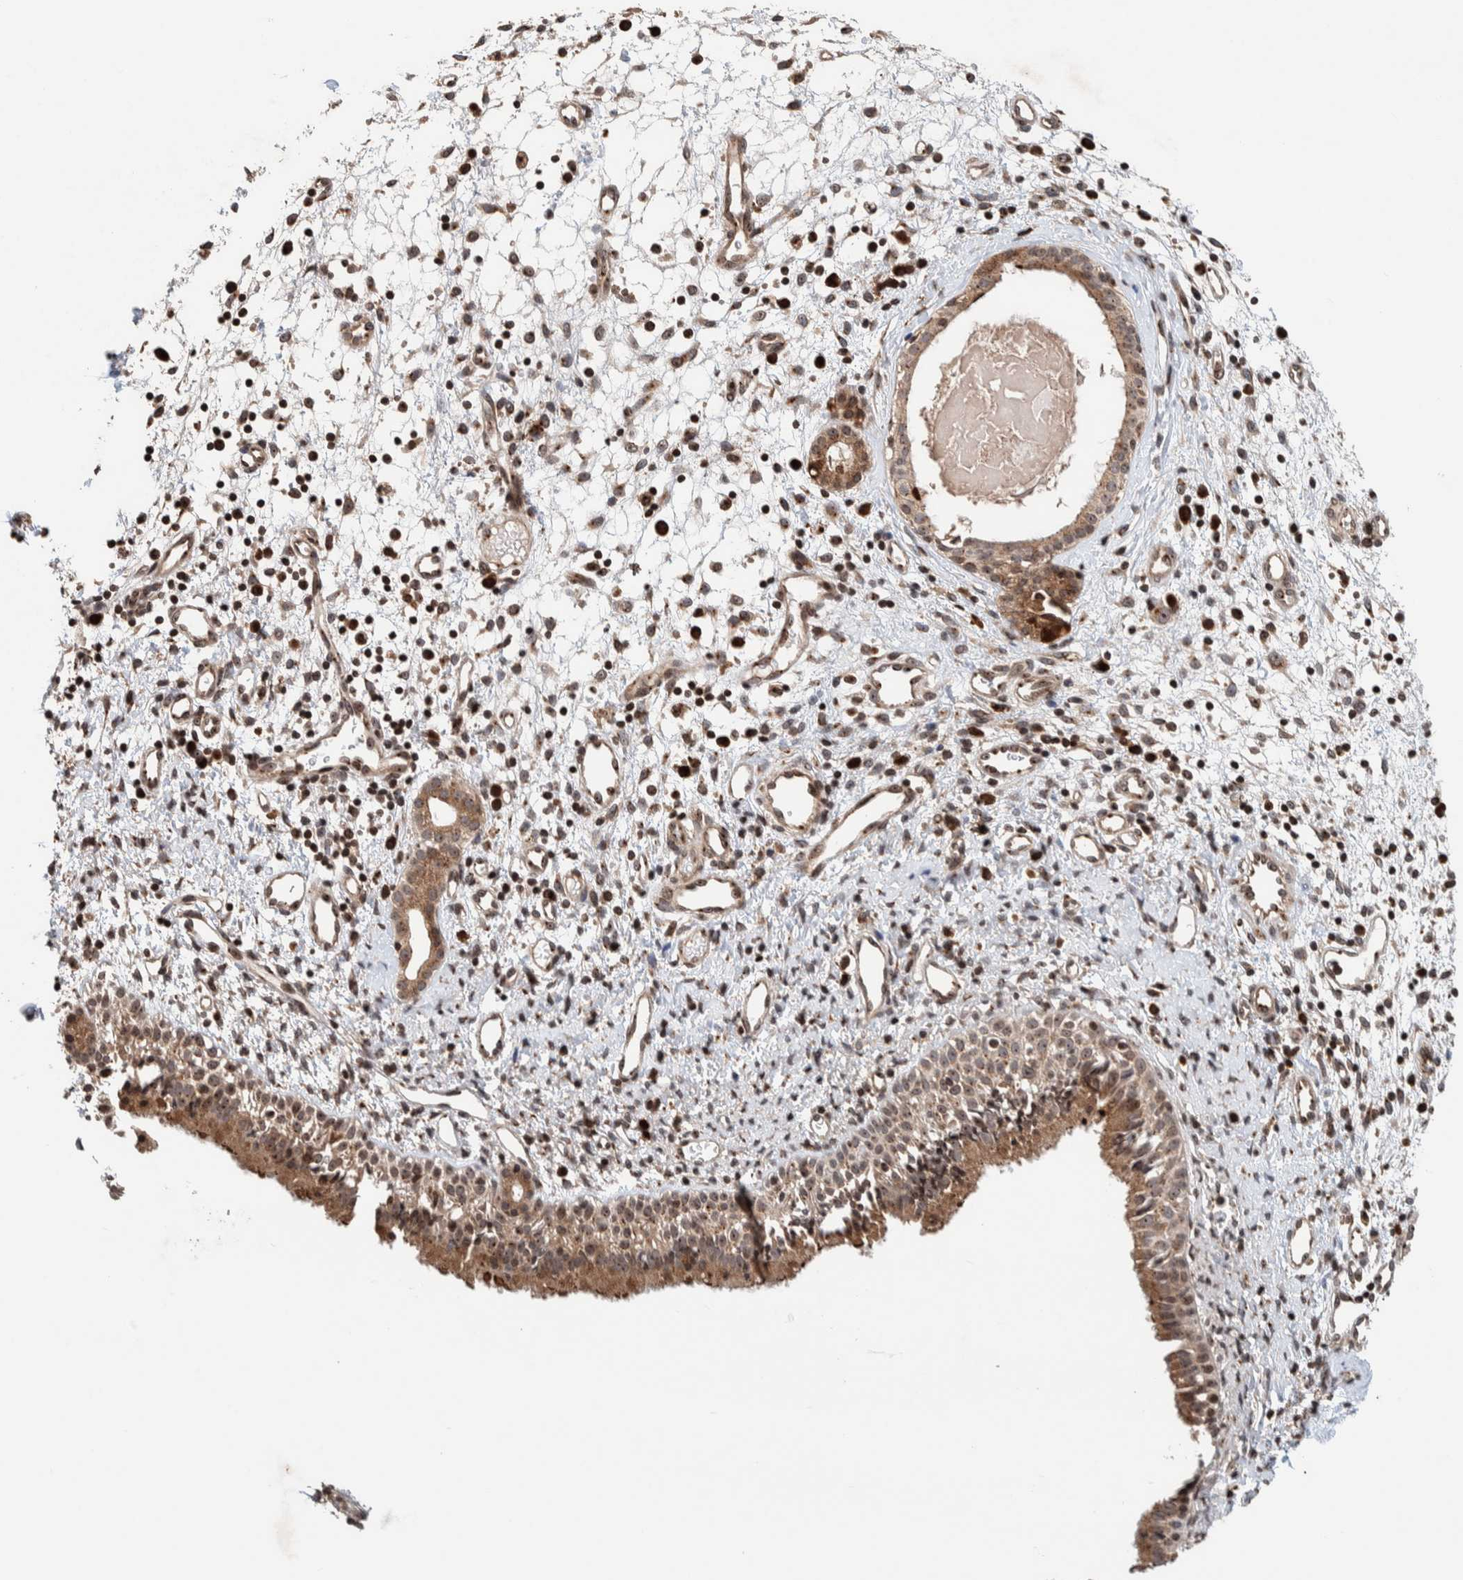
{"staining": {"intensity": "weak", "quantity": ">75%", "location": "cytoplasmic/membranous,nuclear"}, "tissue": "nasopharynx", "cell_type": "Respiratory epithelial cells", "image_type": "normal", "snomed": [{"axis": "morphology", "description": "Normal tissue, NOS"}, {"axis": "topography", "description": "Nasopharynx"}], "caption": "This photomicrograph exhibits benign nasopharynx stained with immunohistochemistry (IHC) to label a protein in brown. The cytoplasmic/membranous,nuclear of respiratory epithelial cells show weak positivity for the protein. Nuclei are counter-stained blue.", "gene": "CCDC182", "patient": {"sex": "male", "age": 22}}